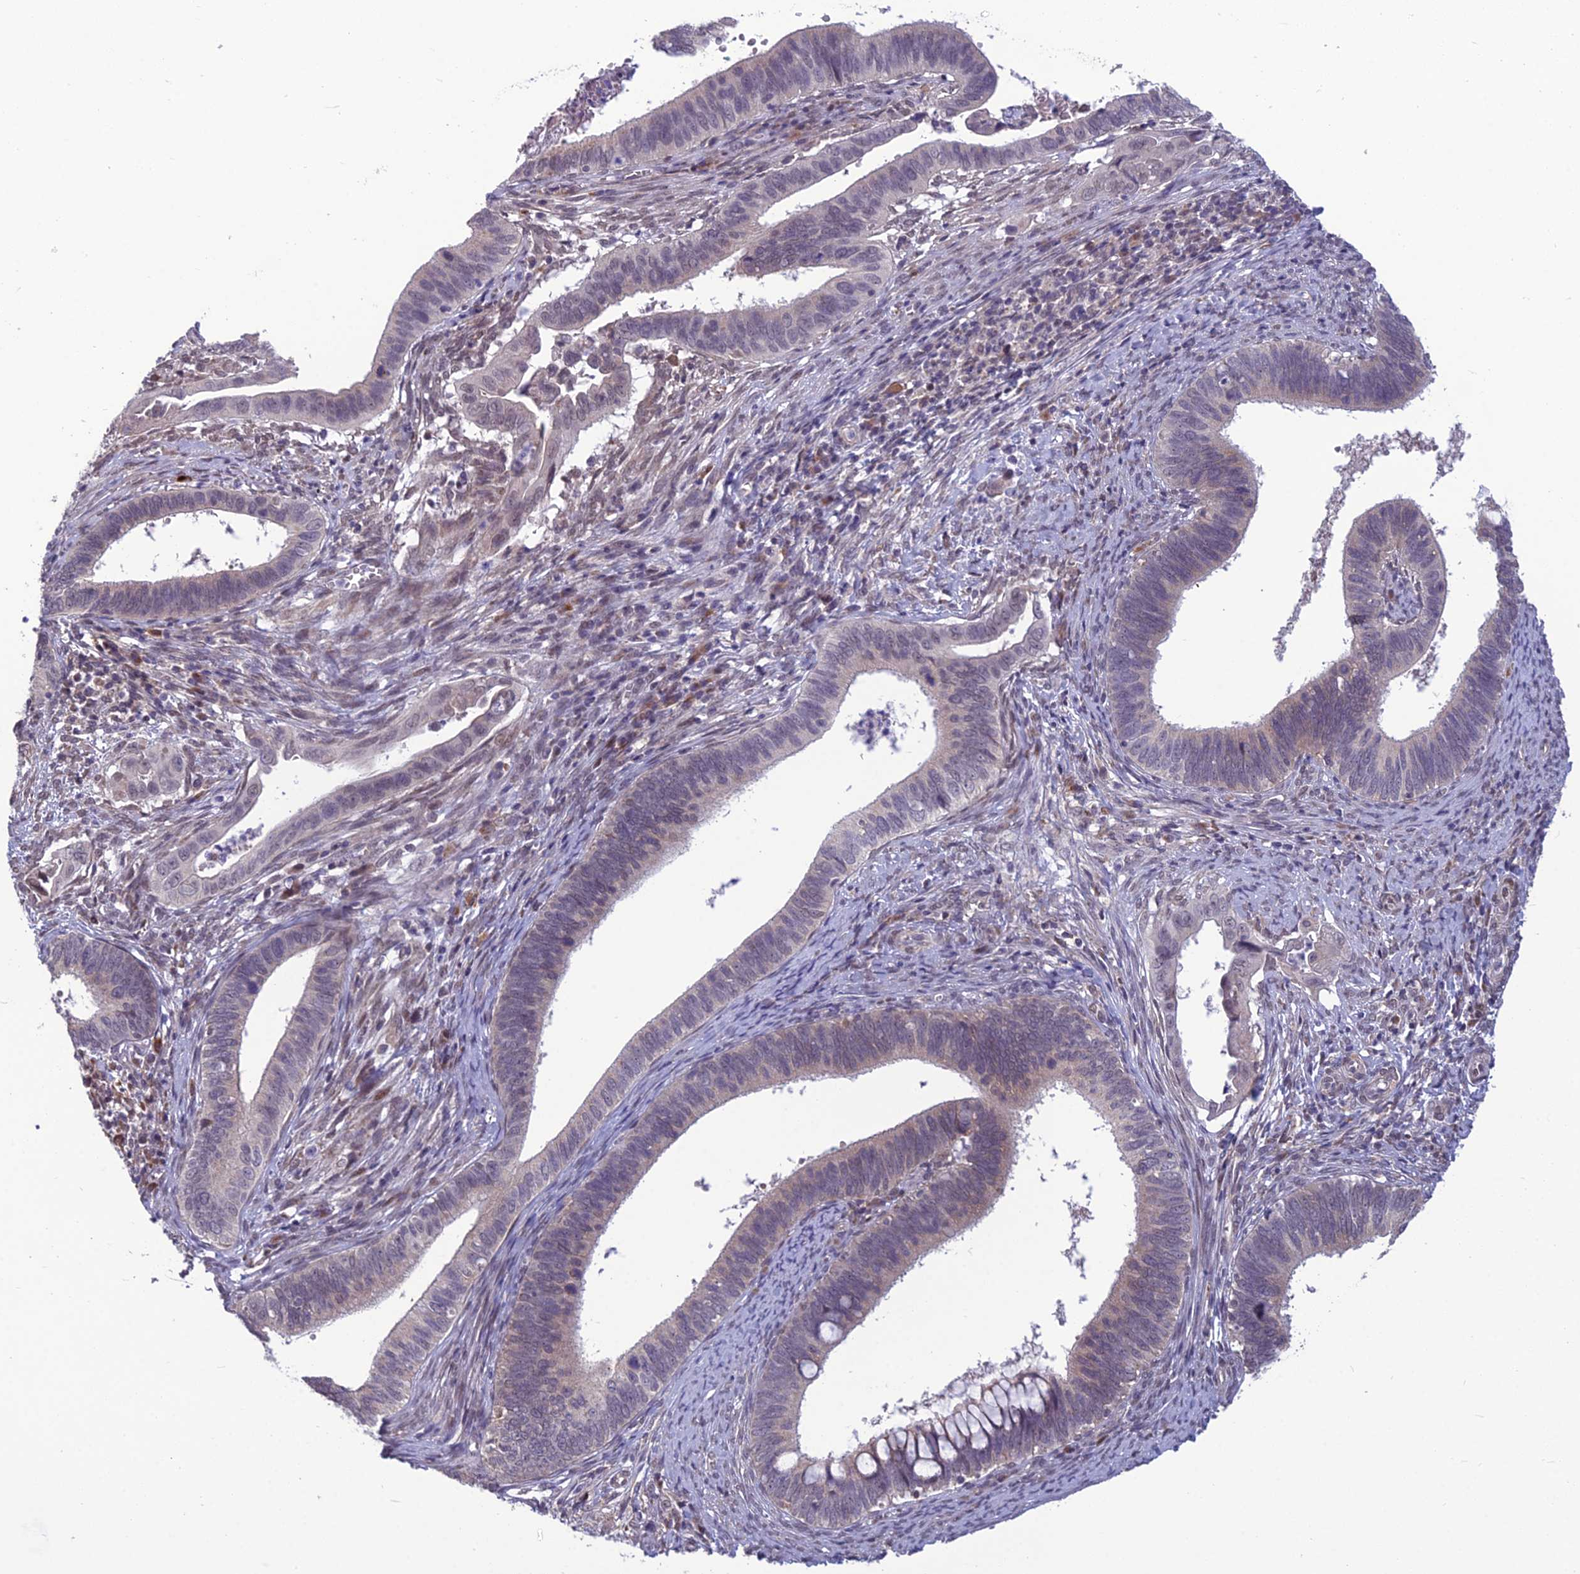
{"staining": {"intensity": "negative", "quantity": "none", "location": "none"}, "tissue": "cervical cancer", "cell_type": "Tumor cells", "image_type": "cancer", "snomed": [{"axis": "morphology", "description": "Adenocarcinoma, NOS"}, {"axis": "topography", "description": "Cervix"}], "caption": "This is an IHC histopathology image of human cervical adenocarcinoma. There is no expression in tumor cells.", "gene": "FBRS", "patient": {"sex": "female", "age": 42}}